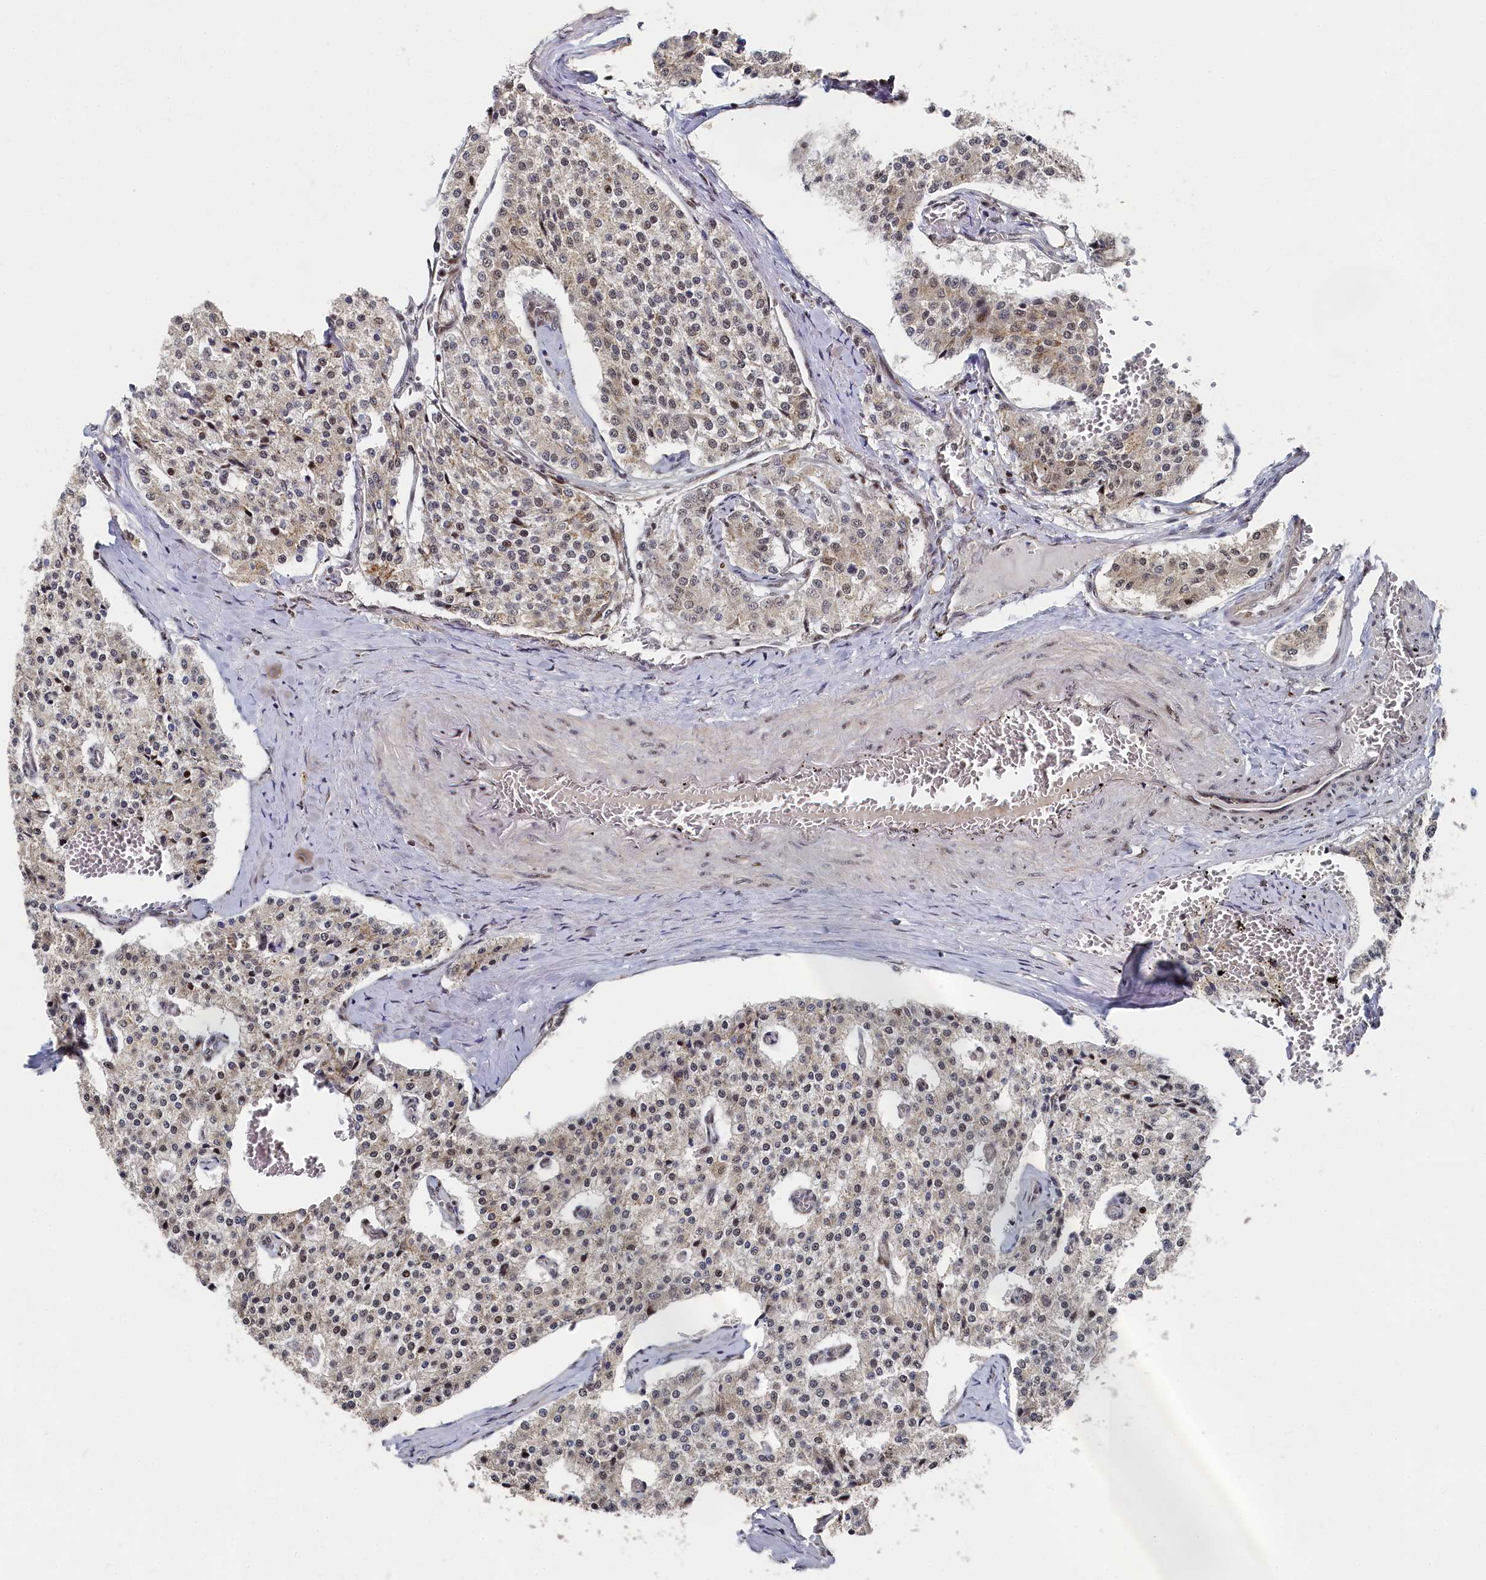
{"staining": {"intensity": "weak", "quantity": "<25%", "location": "cytoplasmic/membranous,nuclear"}, "tissue": "carcinoid", "cell_type": "Tumor cells", "image_type": "cancer", "snomed": [{"axis": "morphology", "description": "Carcinoid, malignant, NOS"}, {"axis": "topography", "description": "Colon"}], "caption": "This is an immunohistochemistry (IHC) photomicrograph of malignant carcinoid. There is no positivity in tumor cells.", "gene": "BUB3", "patient": {"sex": "female", "age": 52}}